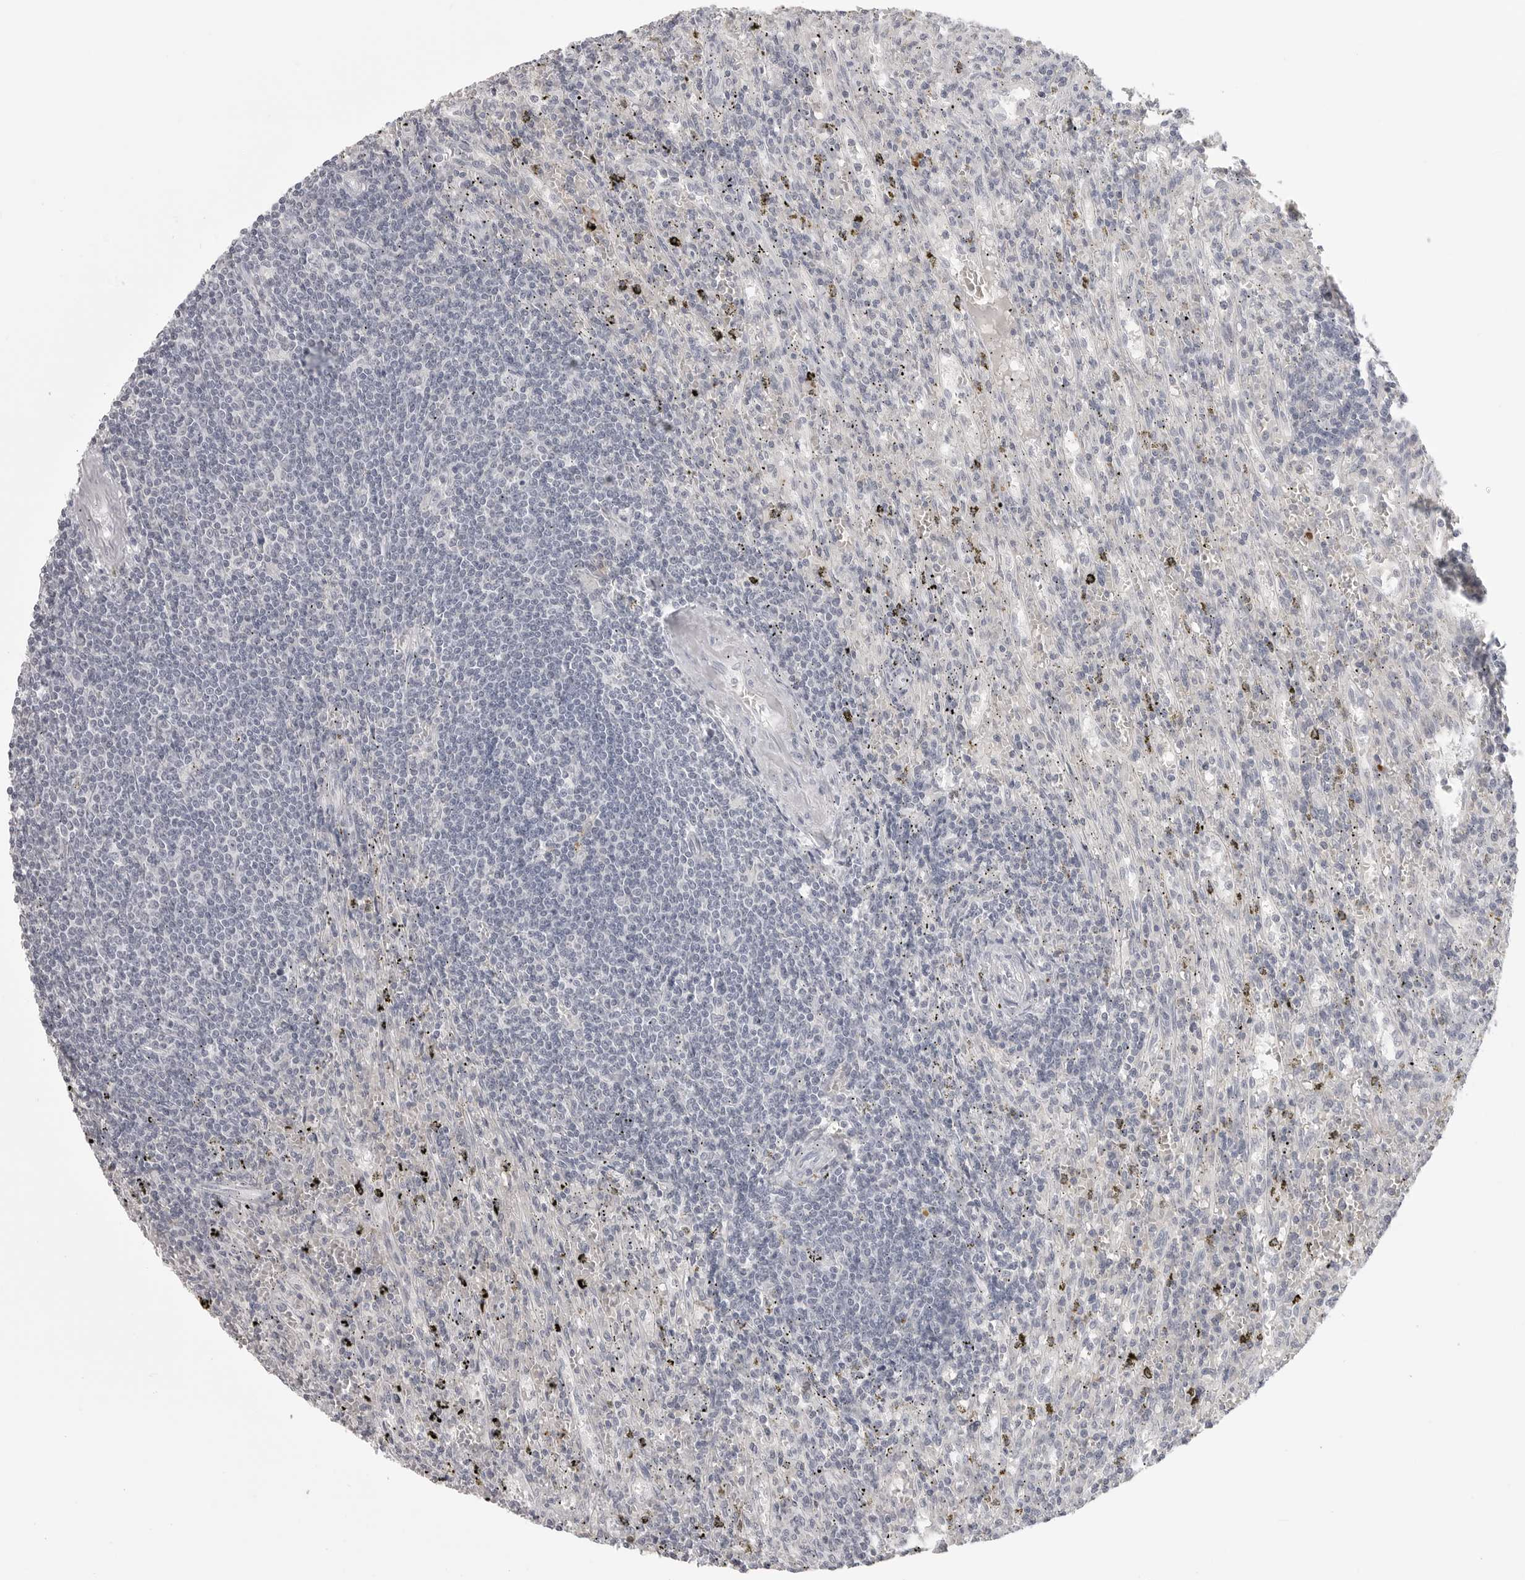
{"staining": {"intensity": "negative", "quantity": "none", "location": "none"}, "tissue": "lymphoma", "cell_type": "Tumor cells", "image_type": "cancer", "snomed": [{"axis": "morphology", "description": "Malignant lymphoma, non-Hodgkin's type, Low grade"}, {"axis": "topography", "description": "Spleen"}], "caption": "This photomicrograph is of lymphoma stained with immunohistochemistry (IHC) to label a protein in brown with the nuclei are counter-stained blue. There is no staining in tumor cells. Brightfield microscopy of immunohistochemistry stained with DAB (3,3'-diaminobenzidine) (brown) and hematoxylin (blue), captured at high magnification.", "gene": "PRSS1", "patient": {"sex": "male", "age": 76}}